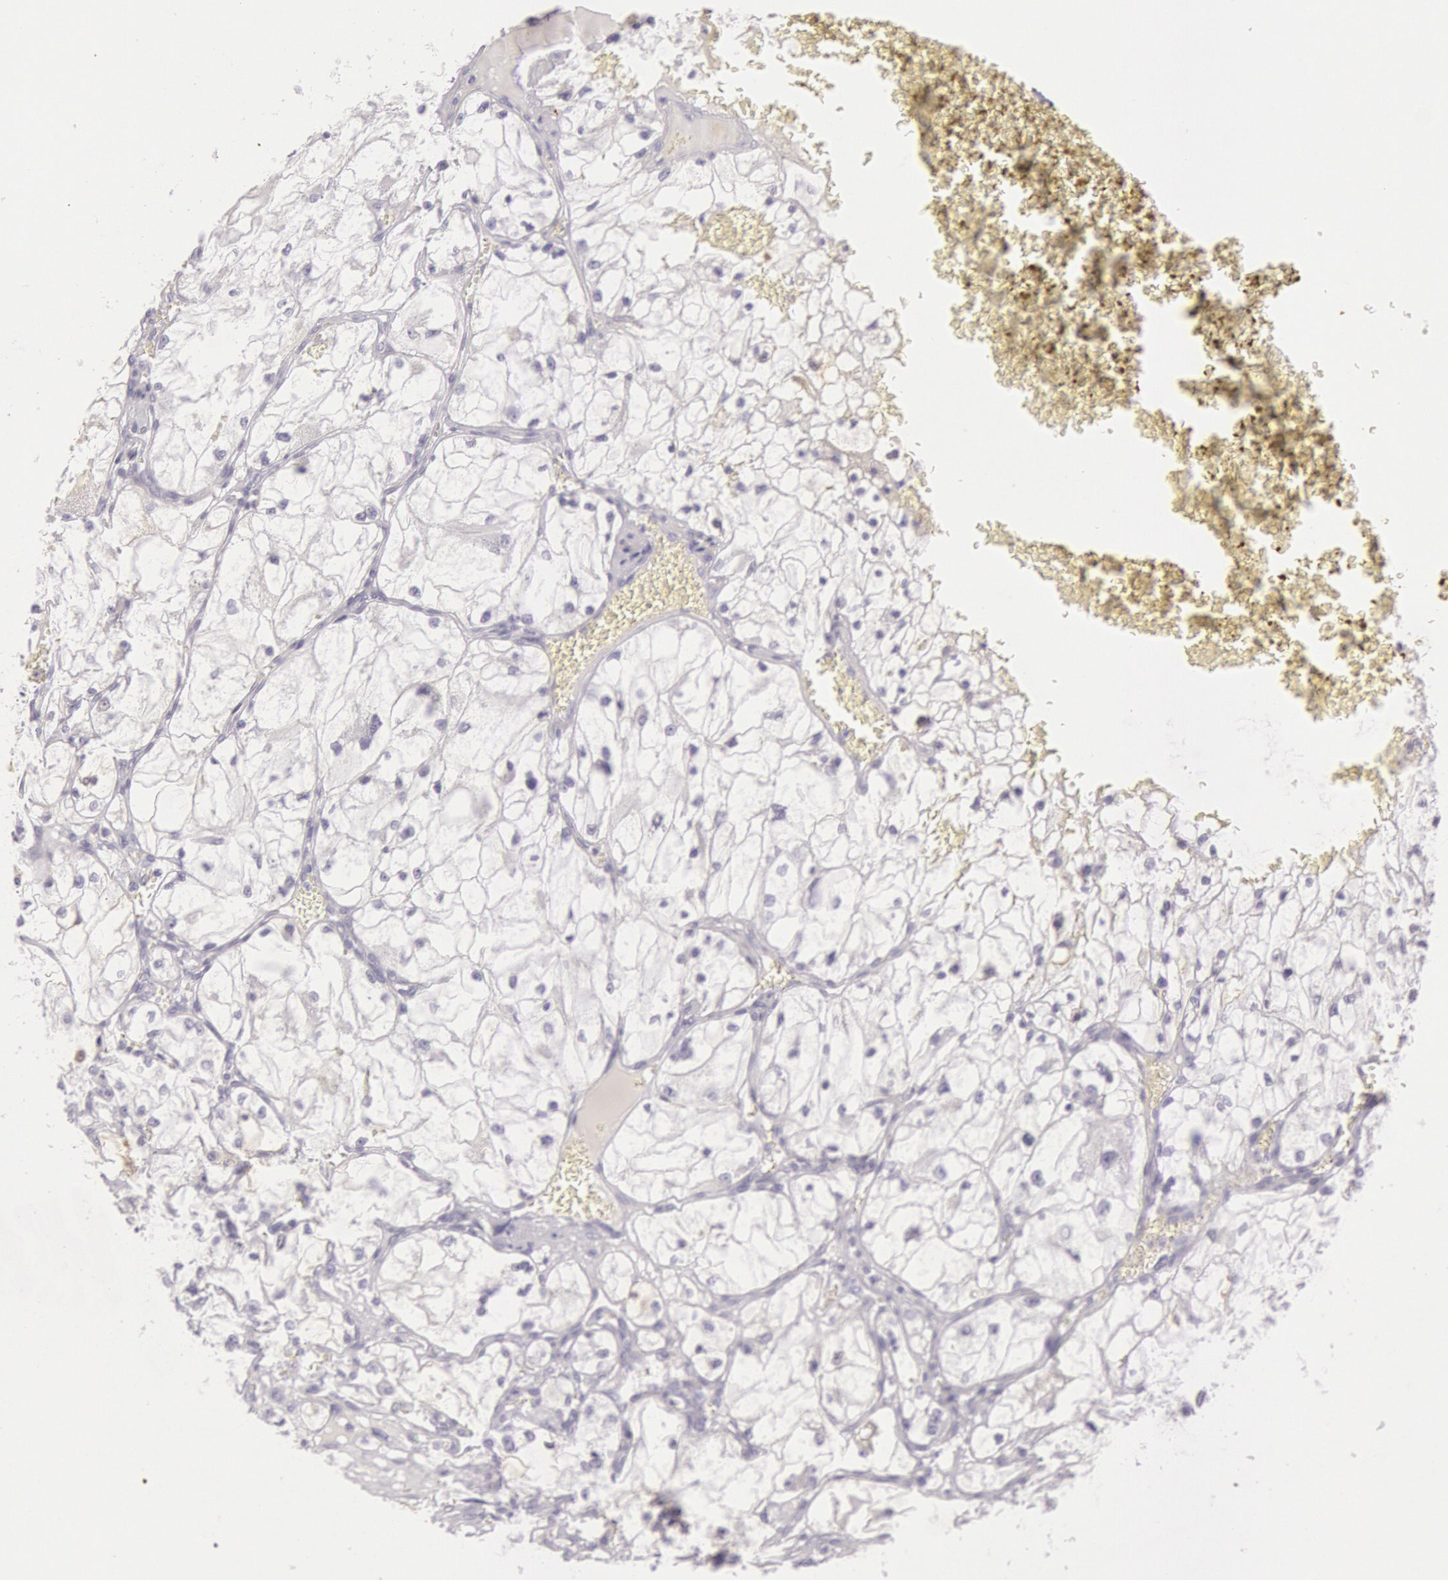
{"staining": {"intensity": "negative", "quantity": "none", "location": "none"}, "tissue": "renal cancer", "cell_type": "Tumor cells", "image_type": "cancer", "snomed": [{"axis": "morphology", "description": "Adenocarcinoma, NOS"}, {"axis": "topography", "description": "Kidney"}], "caption": "IHC histopathology image of adenocarcinoma (renal) stained for a protein (brown), which displays no positivity in tumor cells. (Immunohistochemistry, brightfield microscopy, high magnification).", "gene": "CKB", "patient": {"sex": "male", "age": 61}}